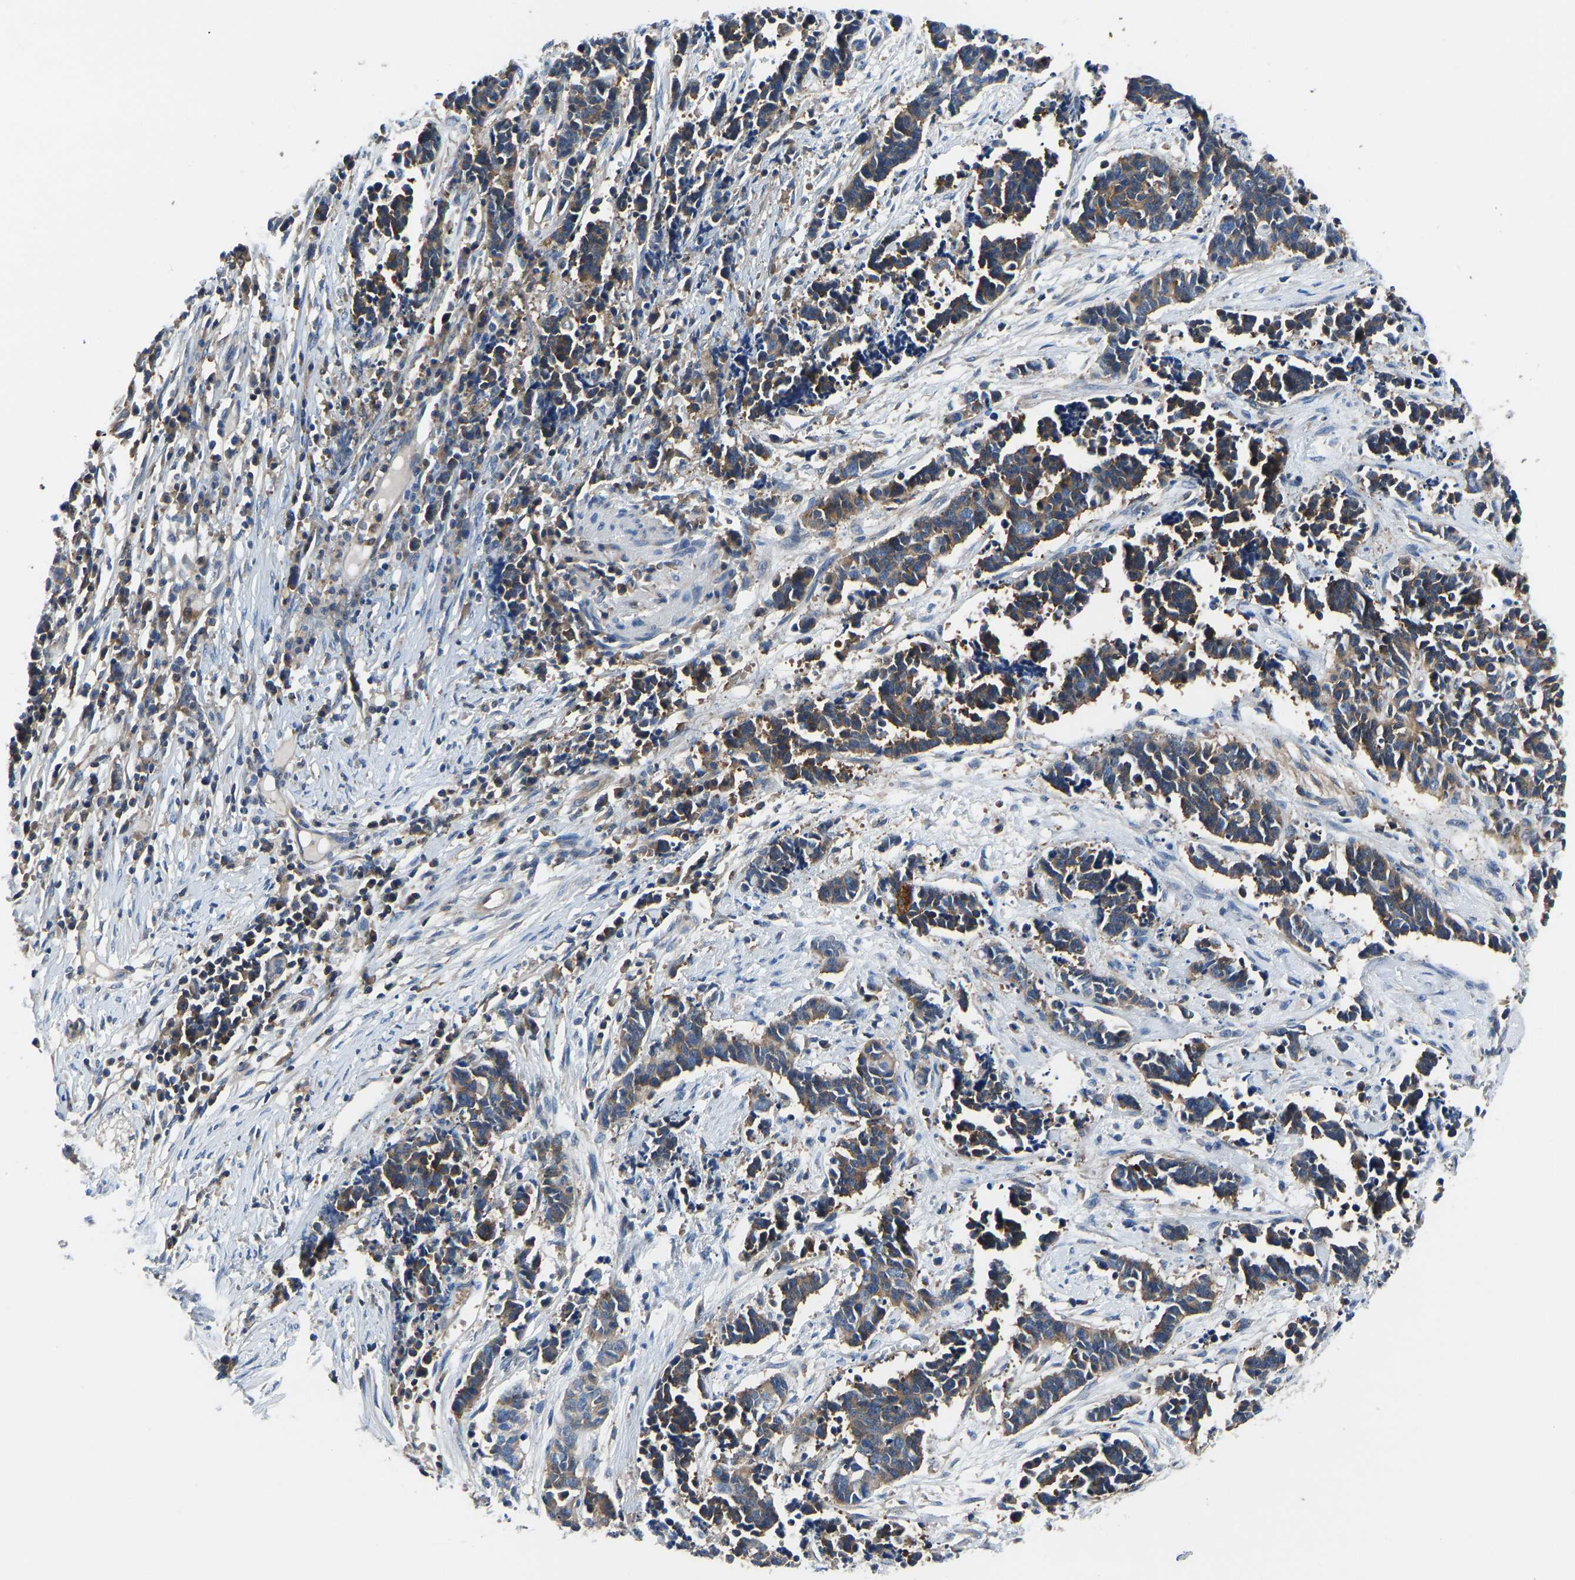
{"staining": {"intensity": "moderate", "quantity": ">75%", "location": "cytoplasmic/membranous"}, "tissue": "cervical cancer", "cell_type": "Tumor cells", "image_type": "cancer", "snomed": [{"axis": "morphology", "description": "Squamous cell carcinoma, NOS"}, {"axis": "topography", "description": "Cervix"}], "caption": "Brown immunohistochemical staining in cervical cancer (squamous cell carcinoma) reveals moderate cytoplasmic/membranous staining in approximately >75% of tumor cells.", "gene": "PRKAR1A", "patient": {"sex": "female", "age": 35}}